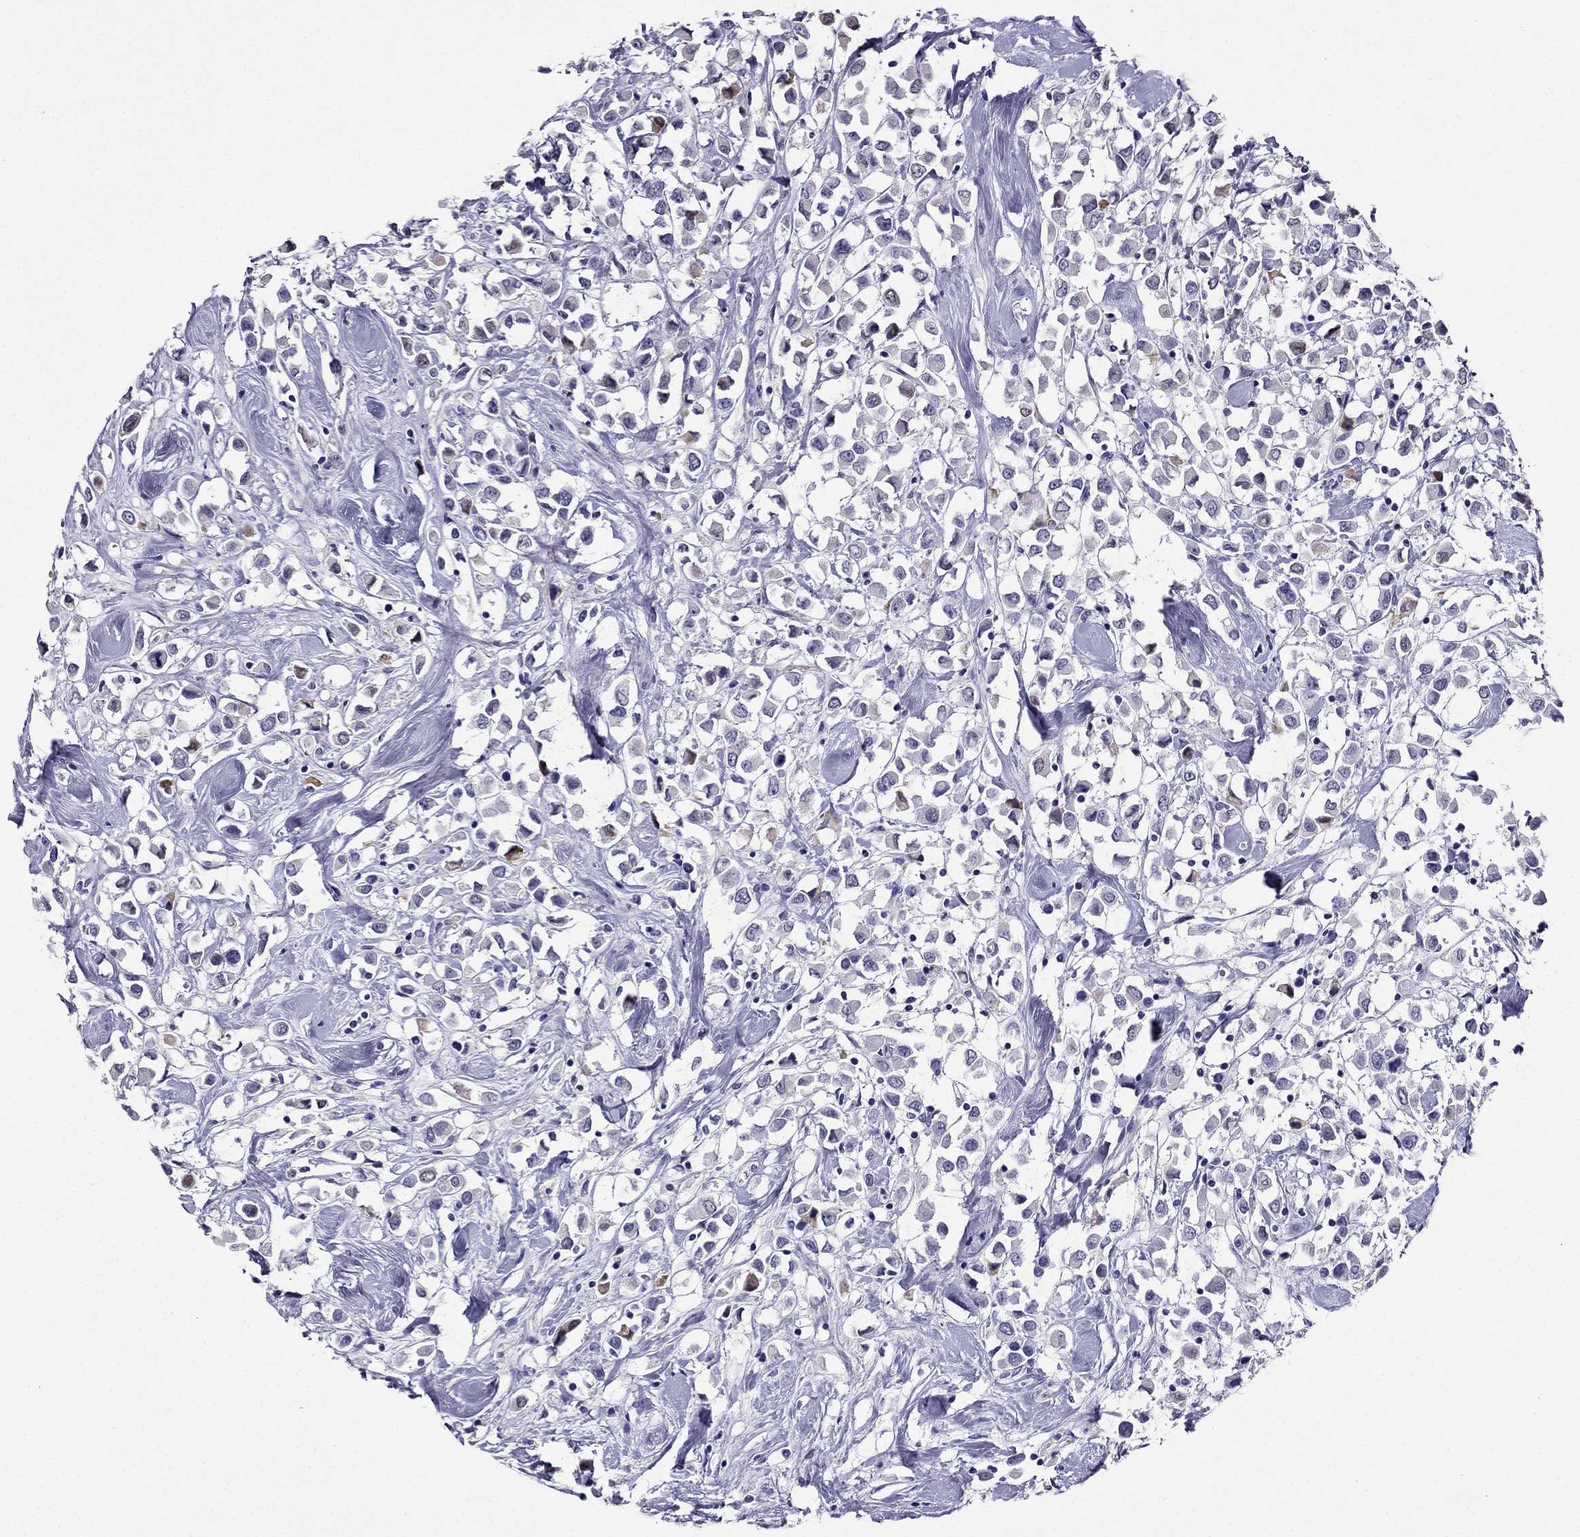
{"staining": {"intensity": "negative", "quantity": "none", "location": "none"}, "tissue": "breast cancer", "cell_type": "Tumor cells", "image_type": "cancer", "snomed": [{"axis": "morphology", "description": "Duct carcinoma"}, {"axis": "topography", "description": "Breast"}], "caption": "Photomicrograph shows no significant protein positivity in tumor cells of breast cancer (invasive ductal carcinoma).", "gene": "KCNJ10", "patient": {"sex": "female", "age": 61}}